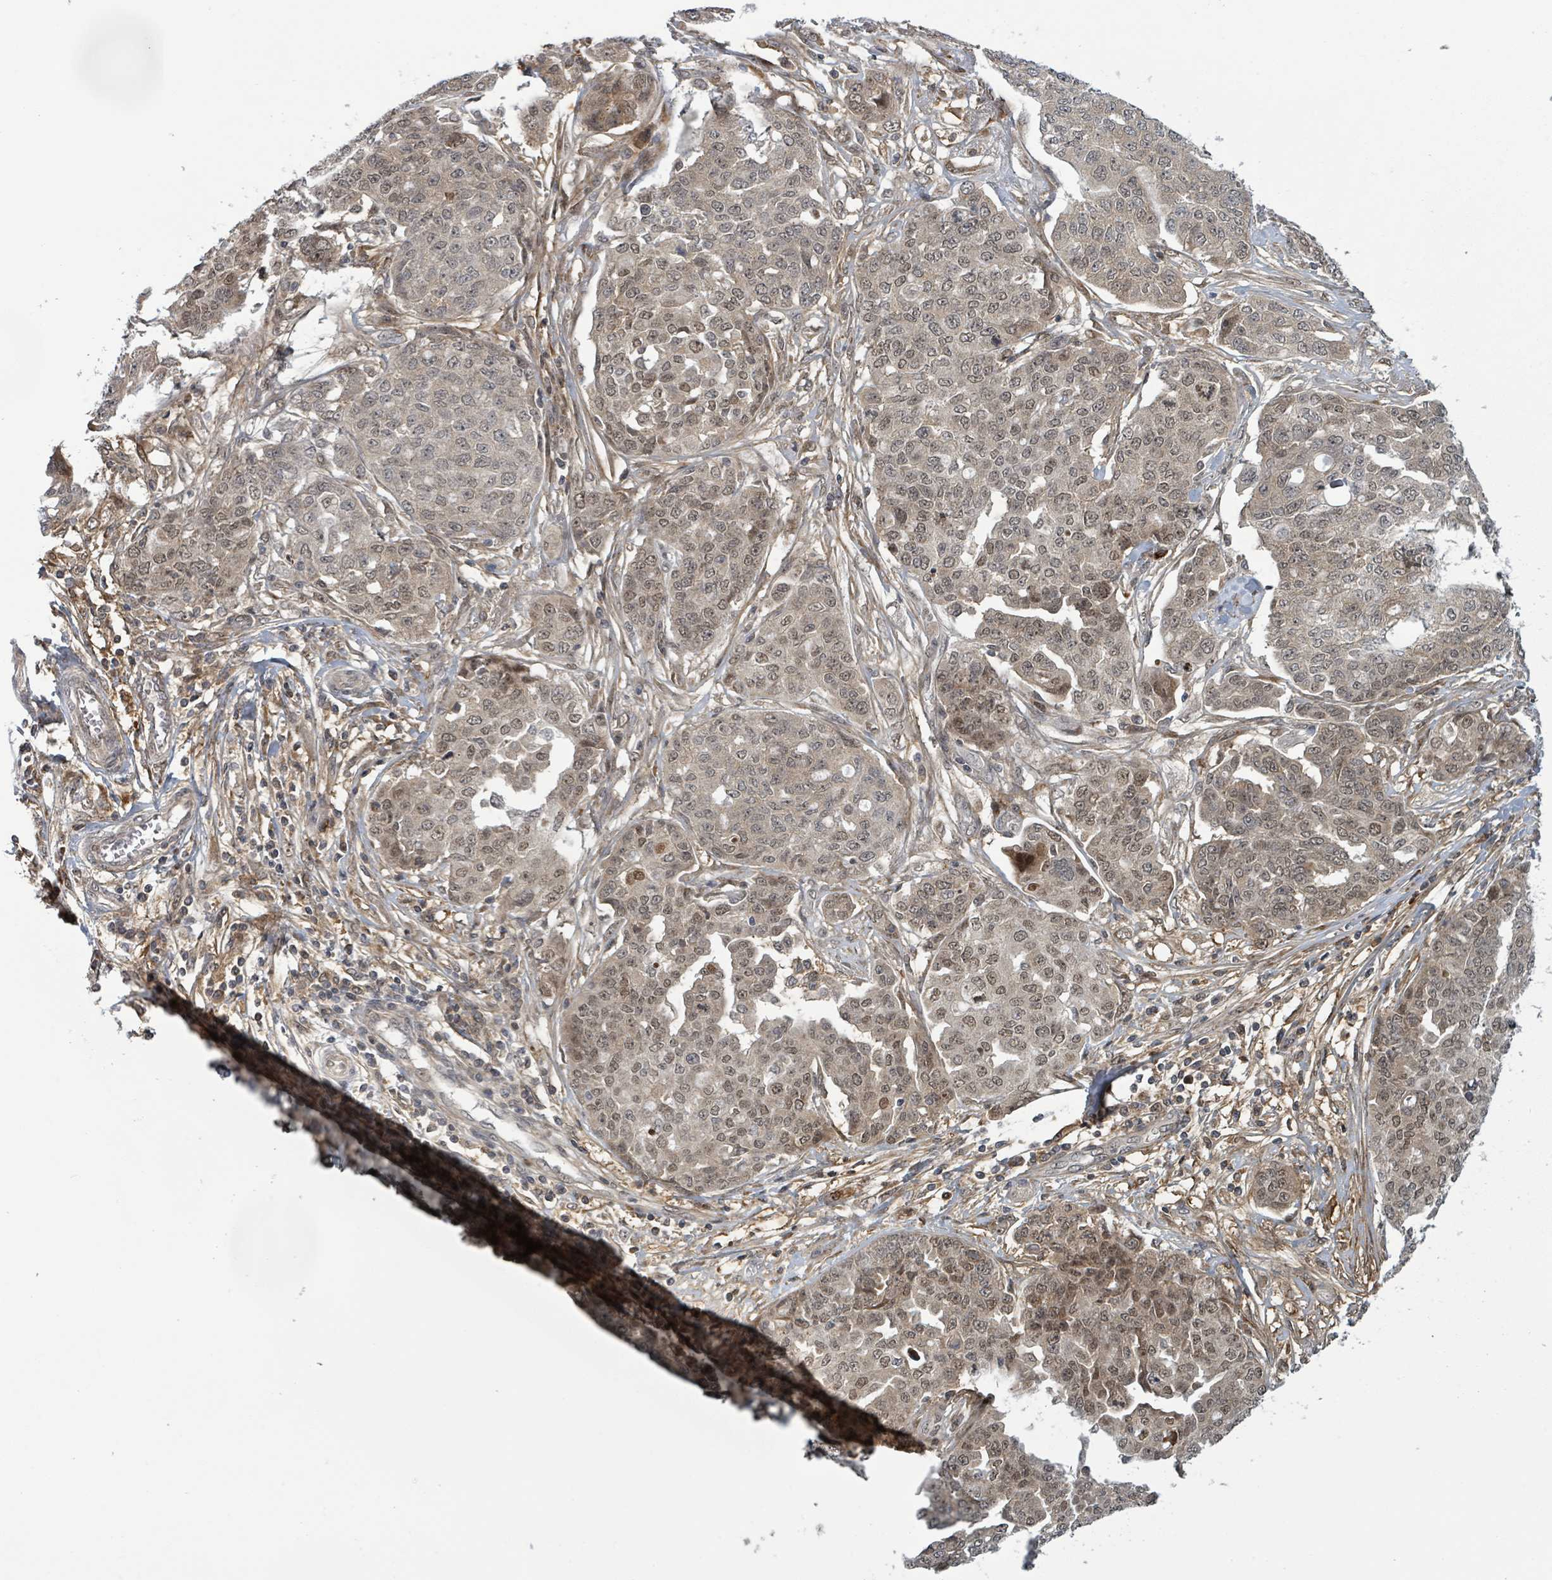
{"staining": {"intensity": "moderate", "quantity": "25%-75%", "location": "nuclear"}, "tissue": "ovarian cancer", "cell_type": "Tumor cells", "image_type": "cancer", "snomed": [{"axis": "morphology", "description": "Cystadenocarcinoma, serous, NOS"}, {"axis": "topography", "description": "Soft tissue"}, {"axis": "topography", "description": "Ovary"}], "caption": "A medium amount of moderate nuclear expression is present in about 25%-75% of tumor cells in ovarian serous cystadenocarcinoma tissue.", "gene": "GTF3C1", "patient": {"sex": "female", "age": 57}}